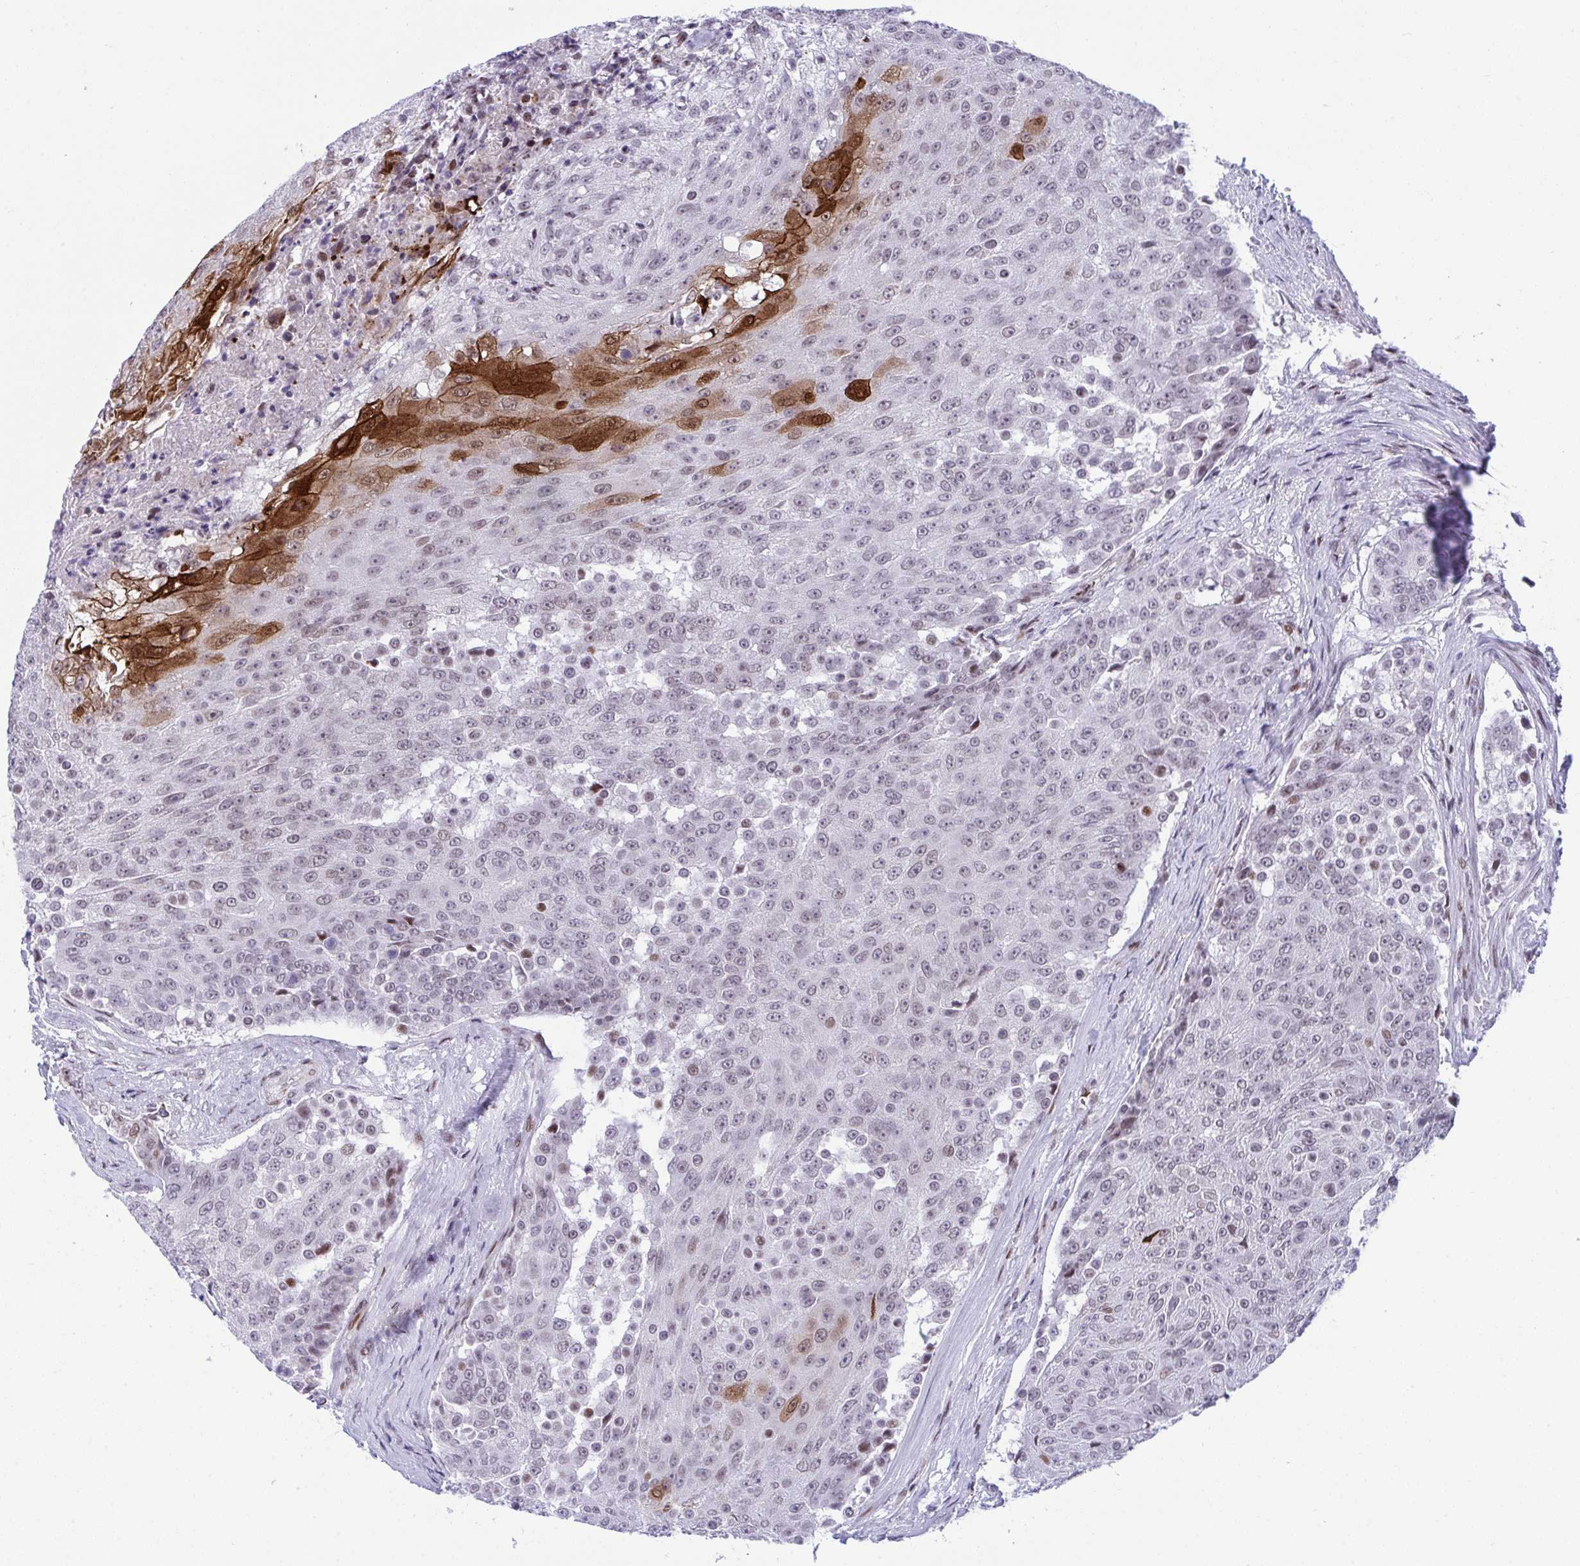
{"staining": {"intensity": "strong", "quantity": "<25%", "location": "cytoplasmic/membranous,nuclear"}, "tissue": "urothelial cancer", "cell_type": "Tumor cells", "image_type": "cancer", "snomed": [{"axis": "morphology", "description": "Urothelial carcinoma, High grade"}, {"axis": "topography", "description": "Urinary bladder"}], "caption": "This is an image of IHC staining of high-grade urothelial carcinoma, which shows strong staining in the cytoplasmic/membranous and nuclear of tumor cells.", "gene": "ZFHX3", "patient": {"sex": "female", "age": 63}}